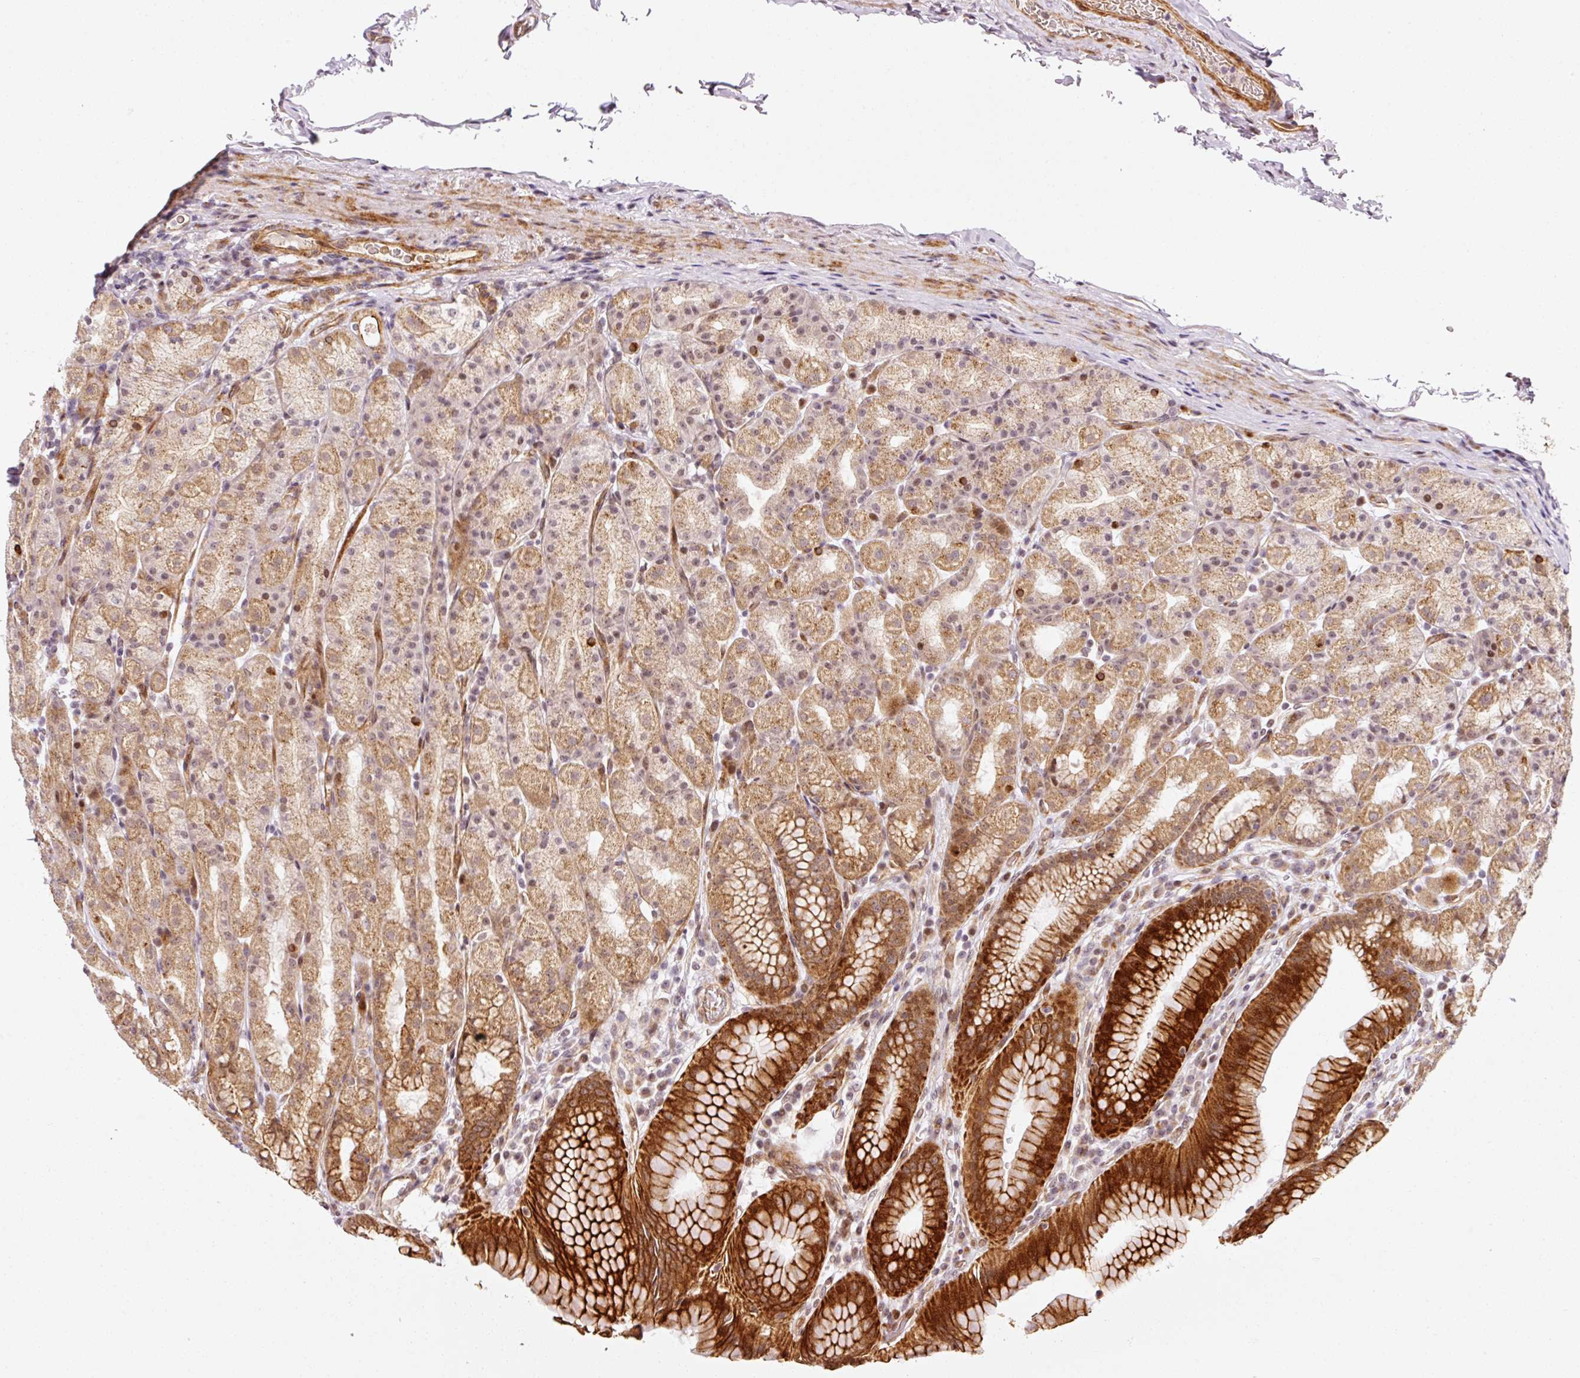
{"staining": {"intensity": "strong", "quantity": ">75%", "location": "cytoplasmic/membranous,nuclear"}, "tissue": "stomach", "cell_type": "Glandular cells", "image_type": "normal", "snomed": [{"axis": "morphology", "description": "Normal tissue, NOS"}, {"axis": "topography", "description": "Stomach, upper"}, {"axis": "topography", "description": "Stomach"}], "caption": "An immunohistochemistry micrograph of benign tissue is shown. Protein staining in brown labels strong cytoplasmic/membranous,nuclear positivity in stomach within glandular cells. The staining was performed using DAB (3,3'-diaminobenzidine) to visualize the protein expression in brown, while the nuclei were stained in blue with hematoxylin (Magnification: 20x).", "gene": "ANKRD20A1", "patient": {"sex": "male", "age": 68}}